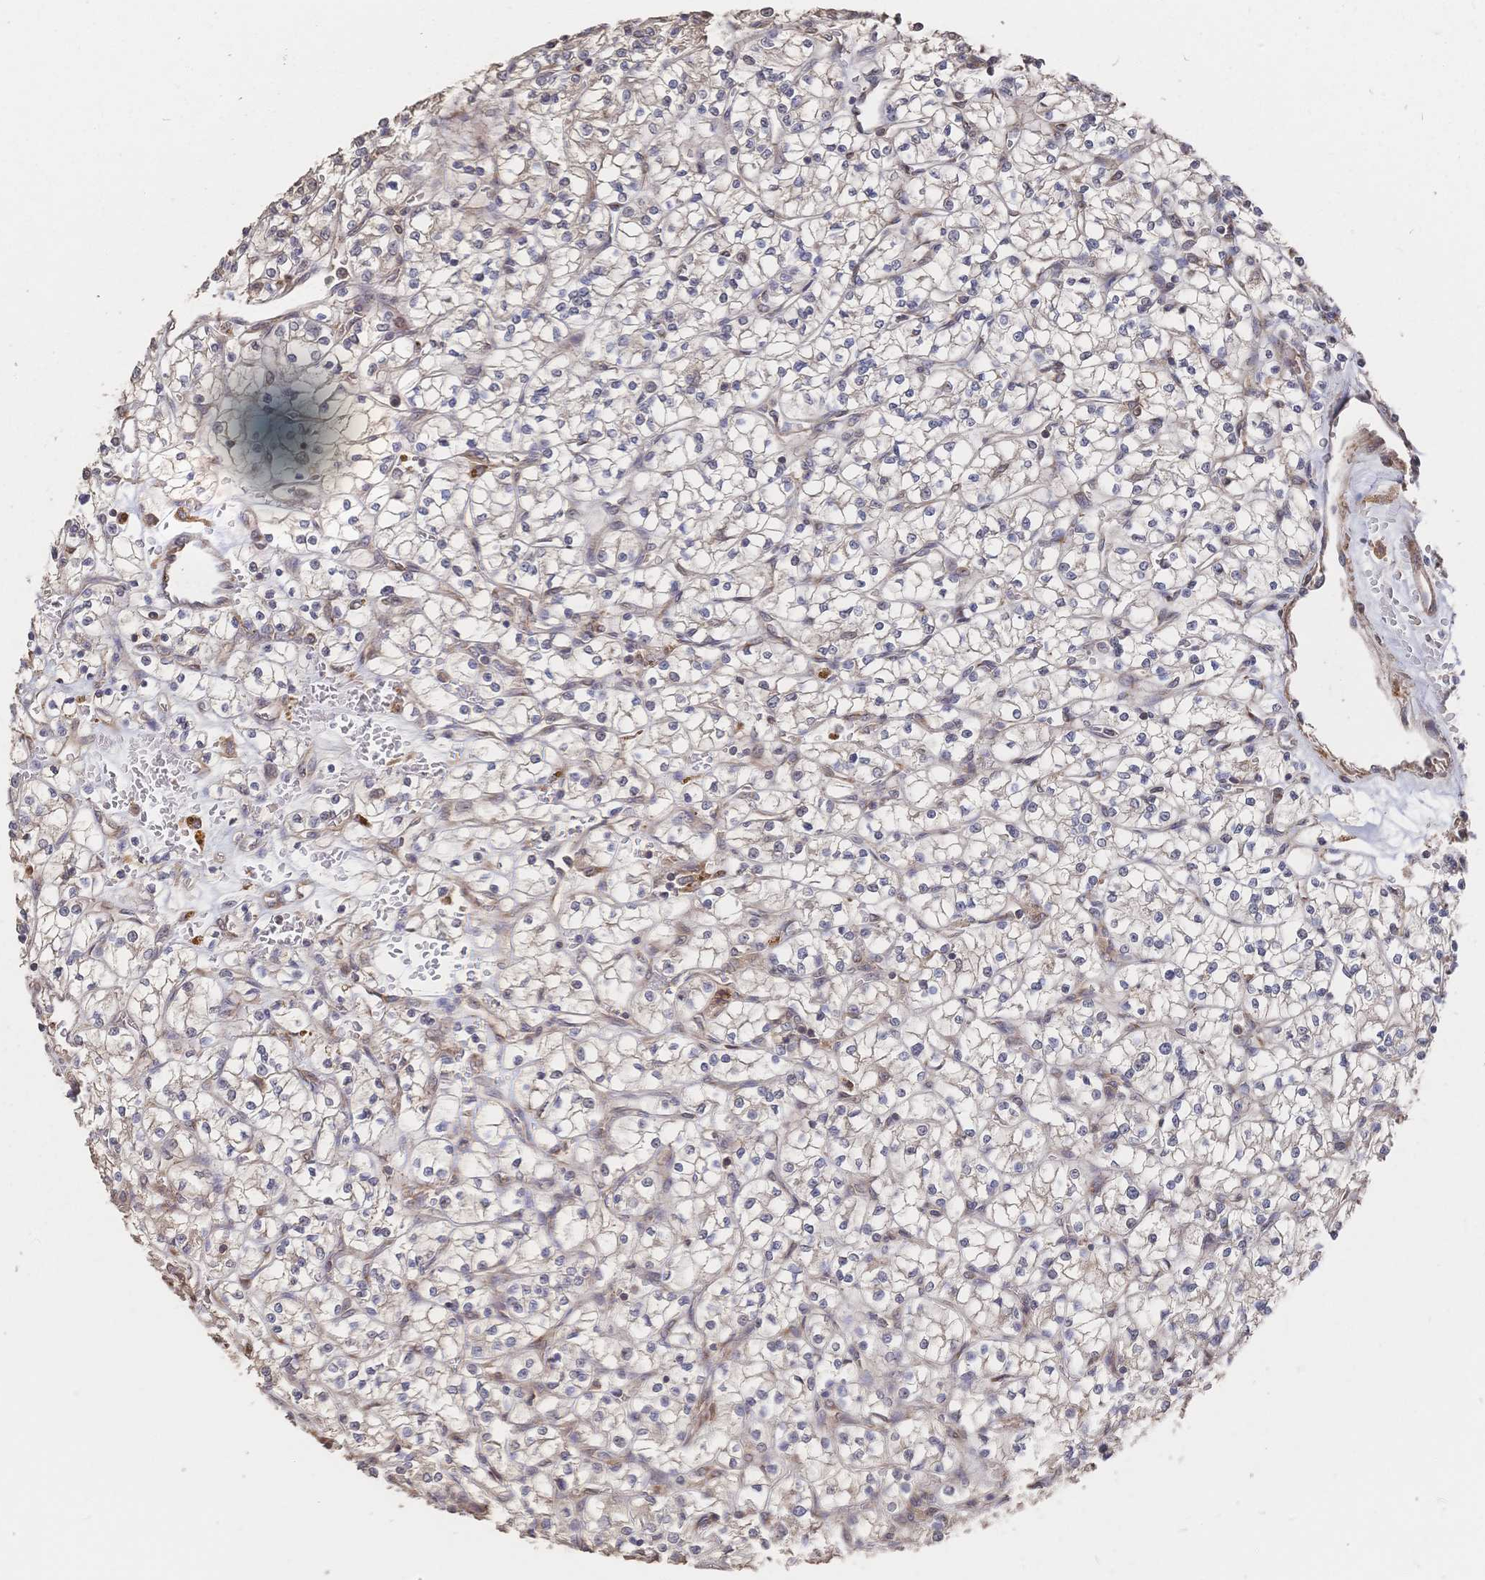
{"staining": {"intensity": "negative", "quantity": "none", "location": "none"}, "tissue": "renal cancer", "cell_type": "Tumor cells", "image_type": "cancer", "snomed": [{"axis": "morphology", "description": "Adenocarcinoma, NOS"}, {"axis": "topography", "description": "Kidney"}], "caption": "Renal adenocarcinoma was stained to show a protein in brown. There is no significant expression in tumor cells. Brightfield microscopy of immunohistochemistry stained with DAB (brown) and hematoxylin (blue), captured at high magnification.", "gene": "DNAJA4", "patient": {"sex": "female", "age": 64}}